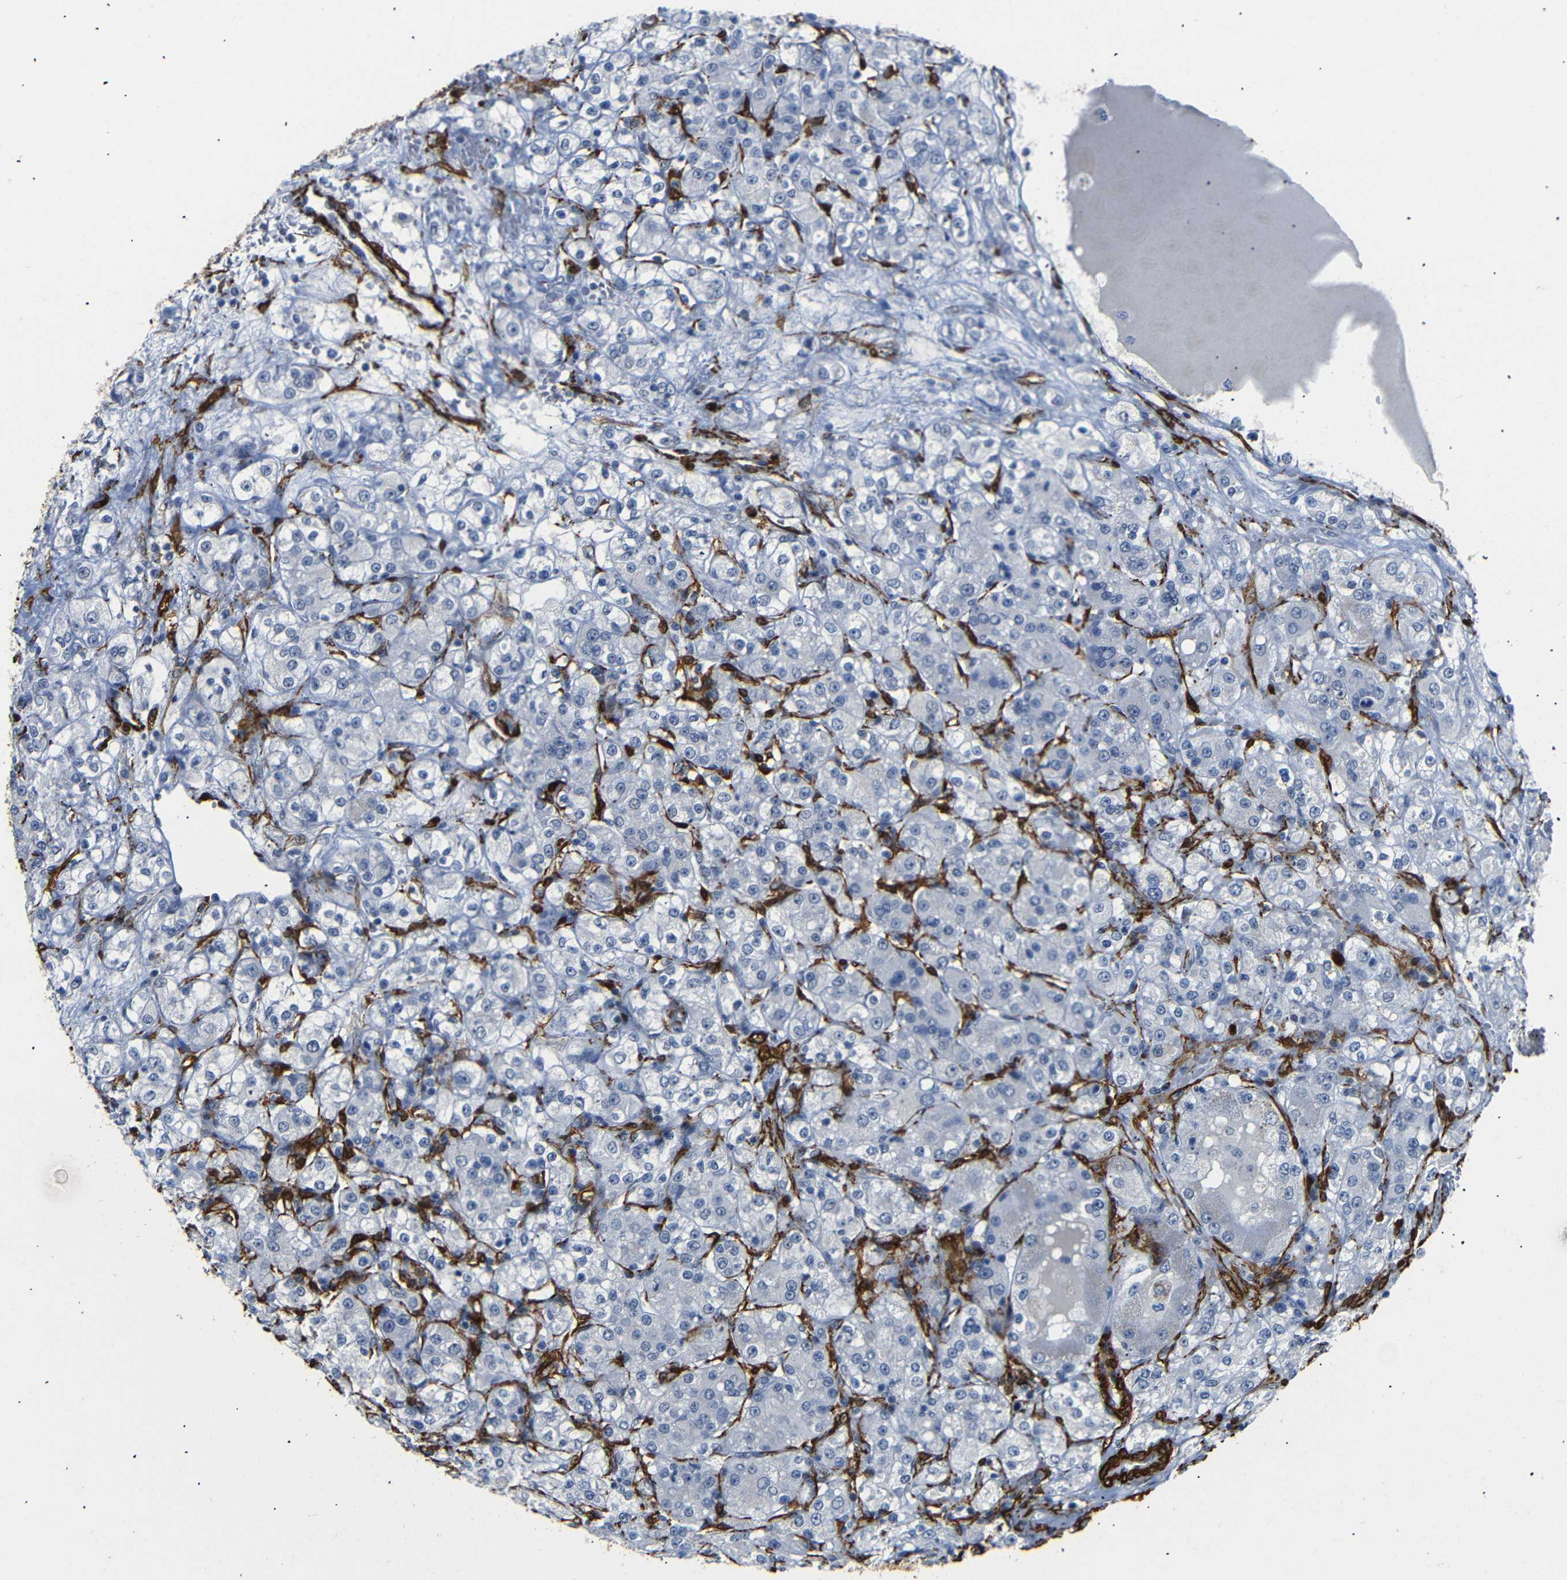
{"staining": {"intensity": "negative", "quantity": "none", "location": "none"}, "tissue": "renal cancer", "cell_type": "Tumor cells", "image_type": "cancer", "snomed": [{"axis": "morphology", "description": "Normal tissue, NOS"}, {"axis": "morphology", "description": "Adenocarcinoma, NOS"}, {"axis": "topography", "description": "Kidney"}], "caption": "Immunohistochemical staining of human renal cancer (adenocarcinoma) reveals no significant expression in tumor cells.", "gene": "ACTA2", "patient": {"sex": "male", "age": 61}}